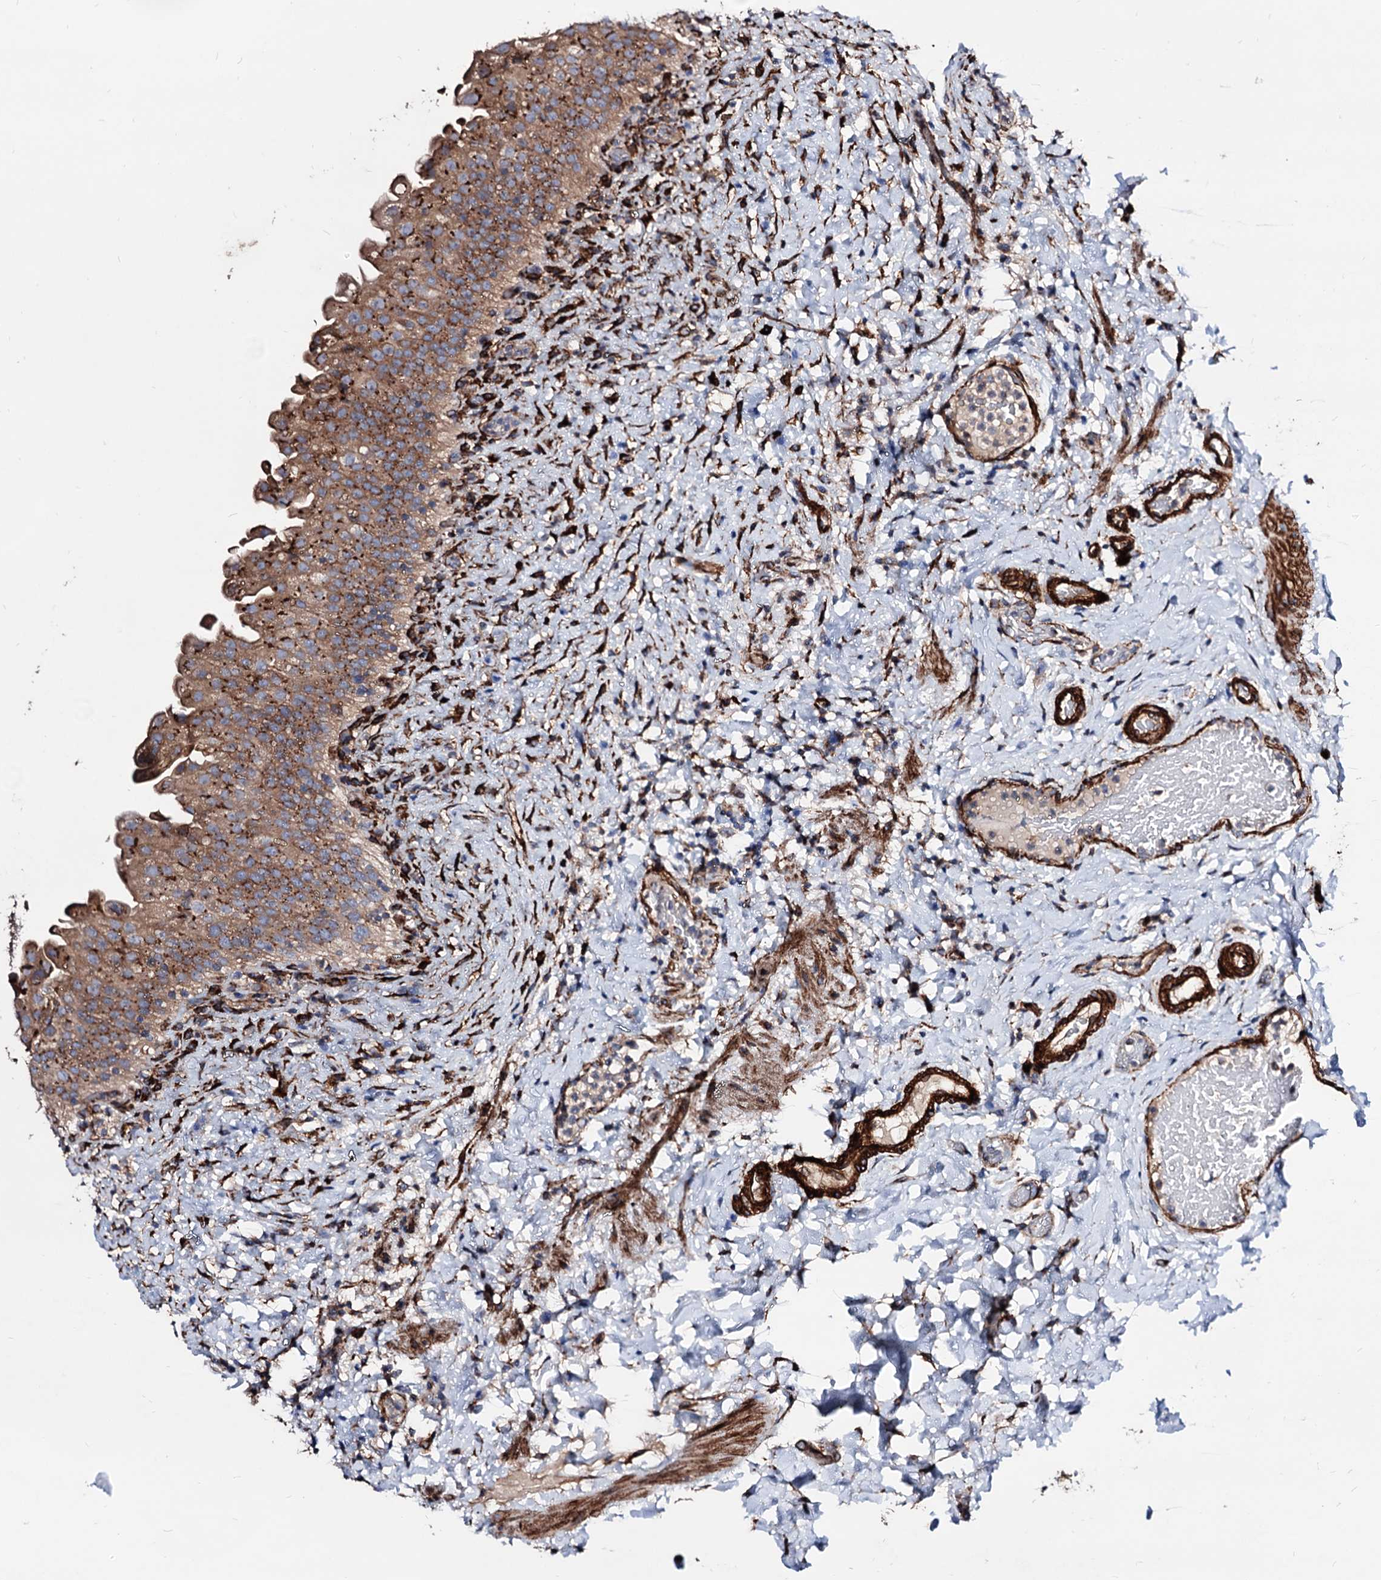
{"staining": {"intensity": "moderate", "quantity": ">75%", "location": "cytoplasmic/membranous"}, "tissue": "urinary bladder", "cell_type": "Urothelial cells", "image_type": "normal", "snomed": [{"axis": "morphology", "description": "Normal tissue, NOS"}, {"axis": "topography", "description": "Urinary bladder"}], "caption": "Immunohistochemistry photomicrograph of benign urinary bladder: human urinary bladder stained using IHC exhibits medium levels of moderate protein expression localized specifically in the cytoplasmic/membranous of urothelial cells, appearing as a cytoplasmic/membranous brown color.", "gene": "WDR11", "patient": {"sex": "female", "age": 27}}